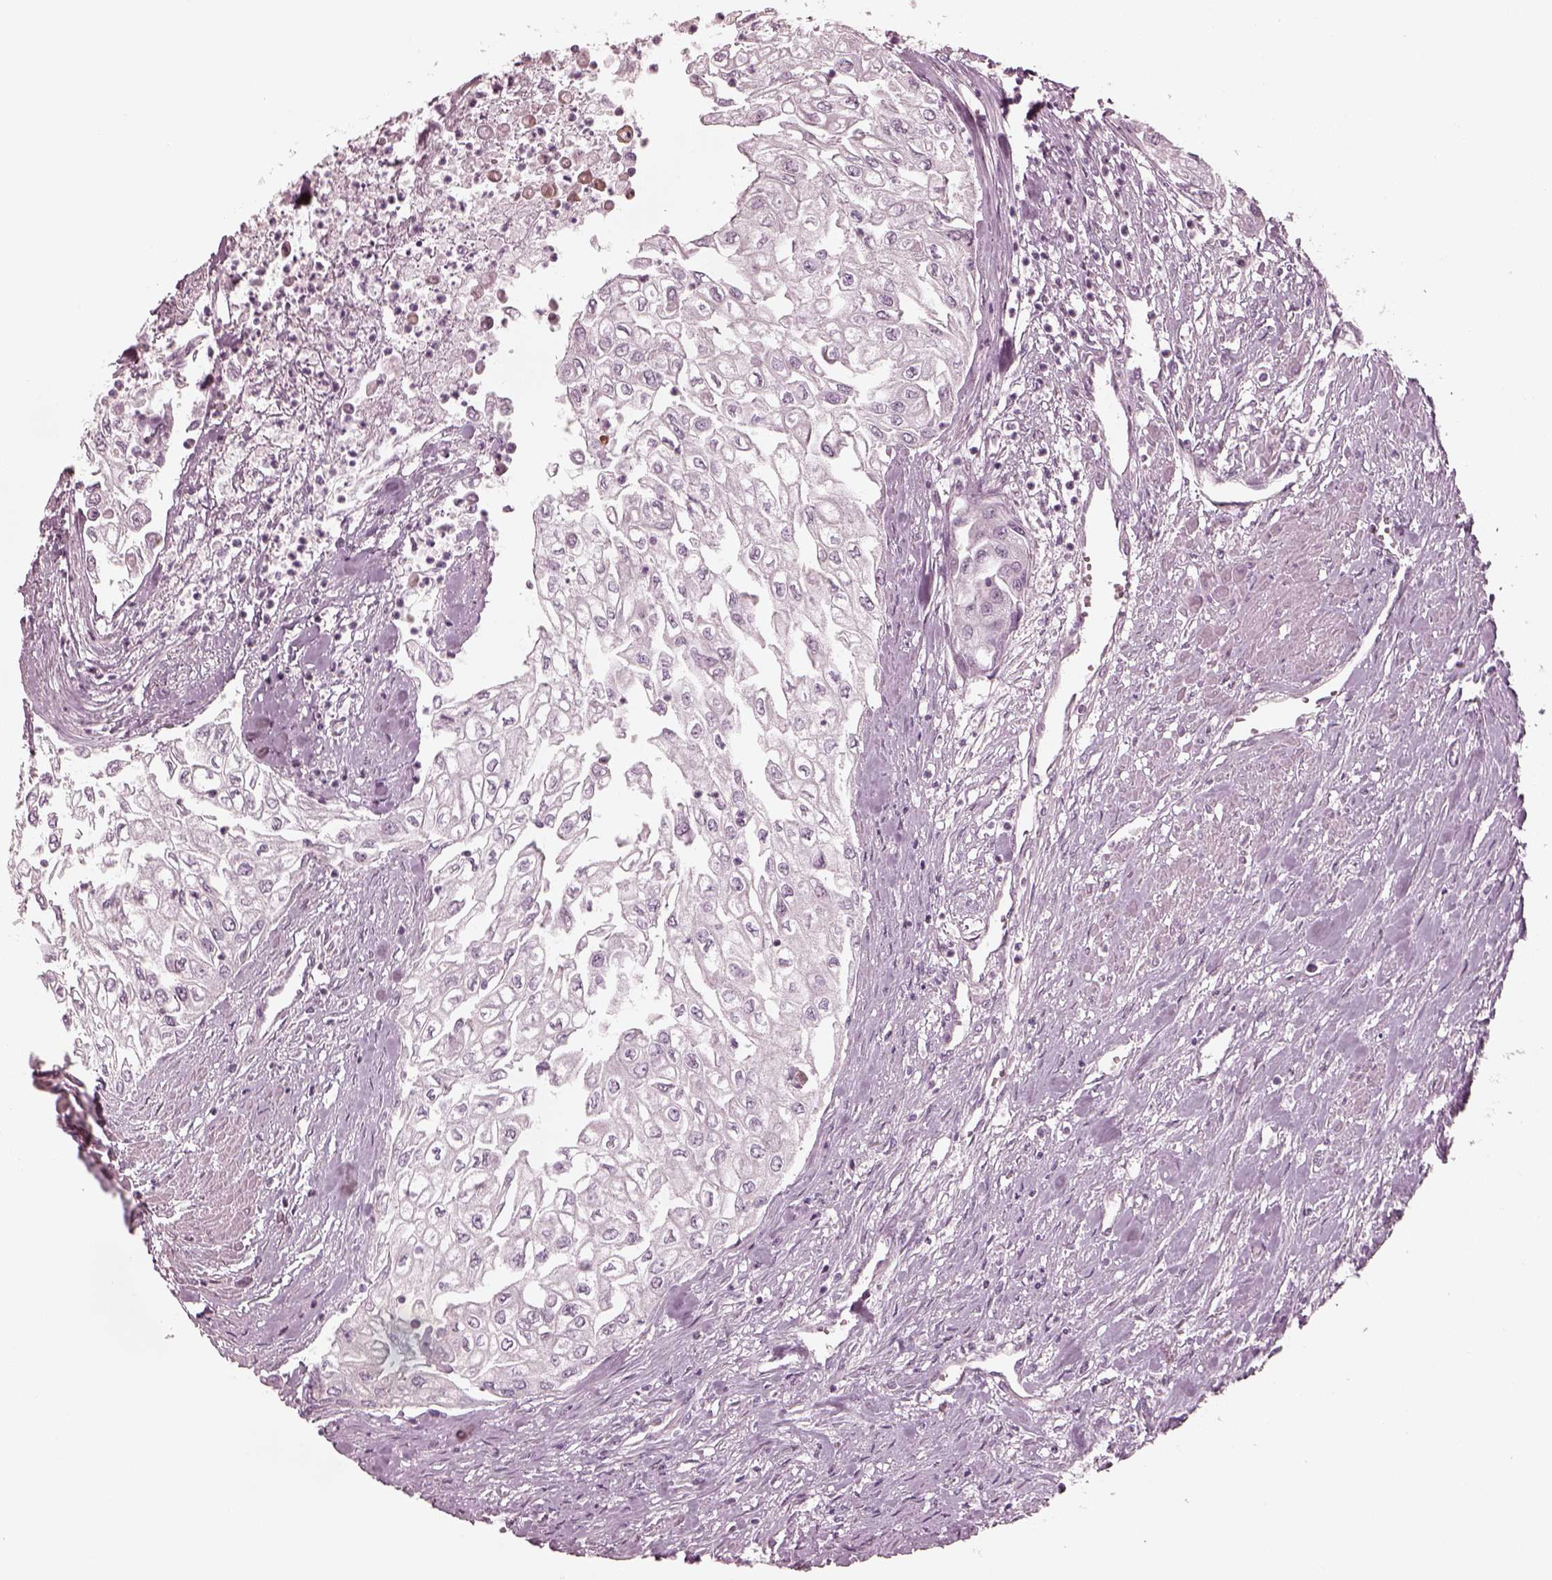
{"staining": {"intensity": "negative", "quantity": "none", "location": "none"}, "tissue": "urothelial cancer", "cell_type": "Tumor cells", "image_type": "cancer", "snomed": [{"axis": "morphology", "description": "Urothelial carcinoma, High grade"}, {"axis": "topography", "description": "Urinary bladder"}], "caption": "Image shows no protein expression in tumor cells of urothelial cancer tissue.", "gene": "KIF6", "patient": {"sex": "male", "age": 62}}